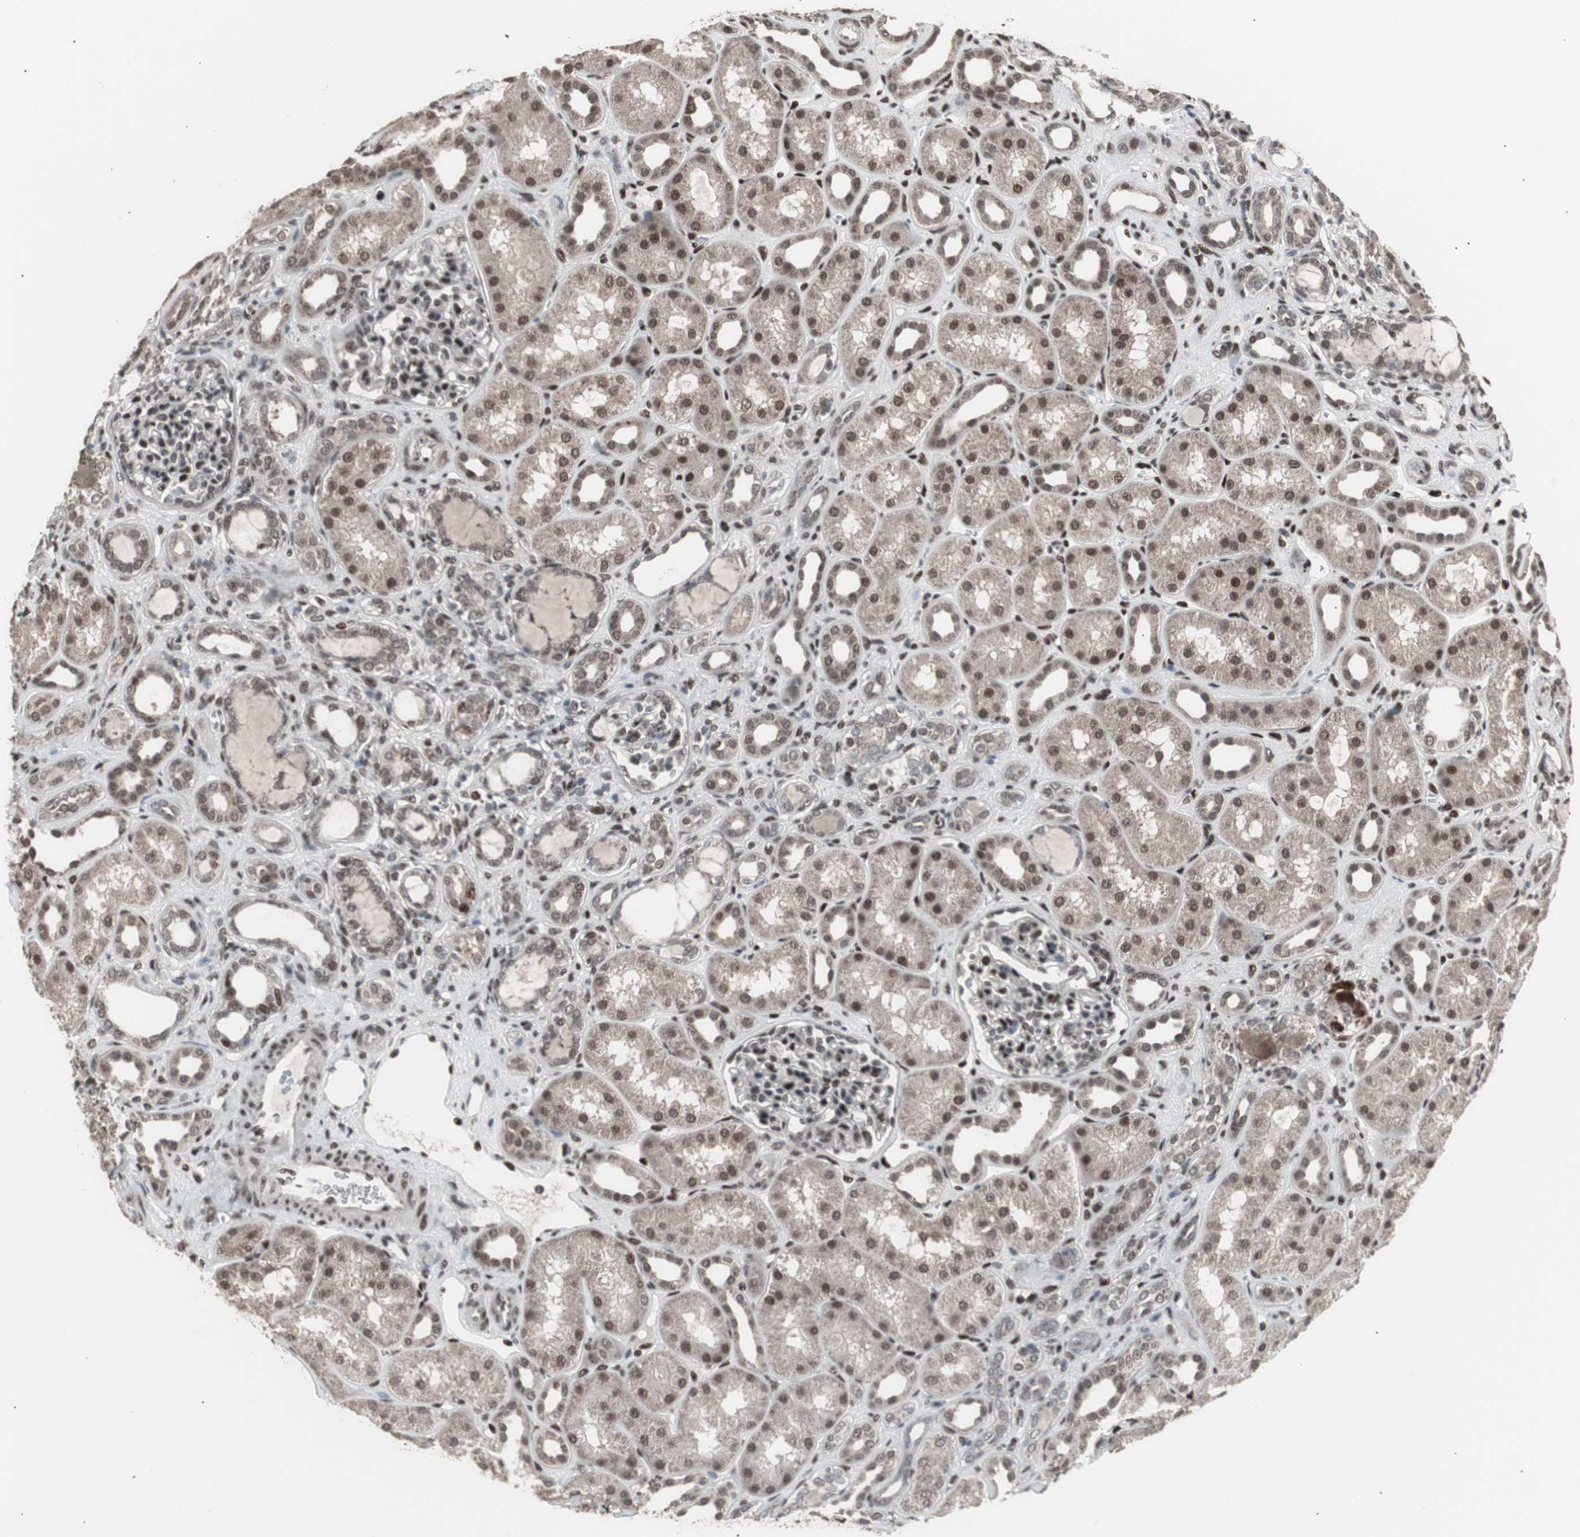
{"staining": {"intensity": "moderate", "quantity": "25%-75%", "location": "nuclear"}, "tissue": "kidney", "cell_type": "Cells in glomeruli", "image_type": "normal", "snomed": [{"axis": "morphology", "description": "Normal tissue, NOS"}, {"axis": "topography", "description": "Kidney"}], "caption": "Brown immunohistochemical staining in unremarkable kidney reveals moderate nuclear positivity in about 25%-75% of cells in glomeruli. The staining was performed using DAB (3,3'-diaminobenzidine) to visualize the protein expression in brown, while the nuclei were stained in blue with hematoxylin (Magnification: 20x).", "gene": "RXRA", "patient": {"sex": "male", "age": 7}}